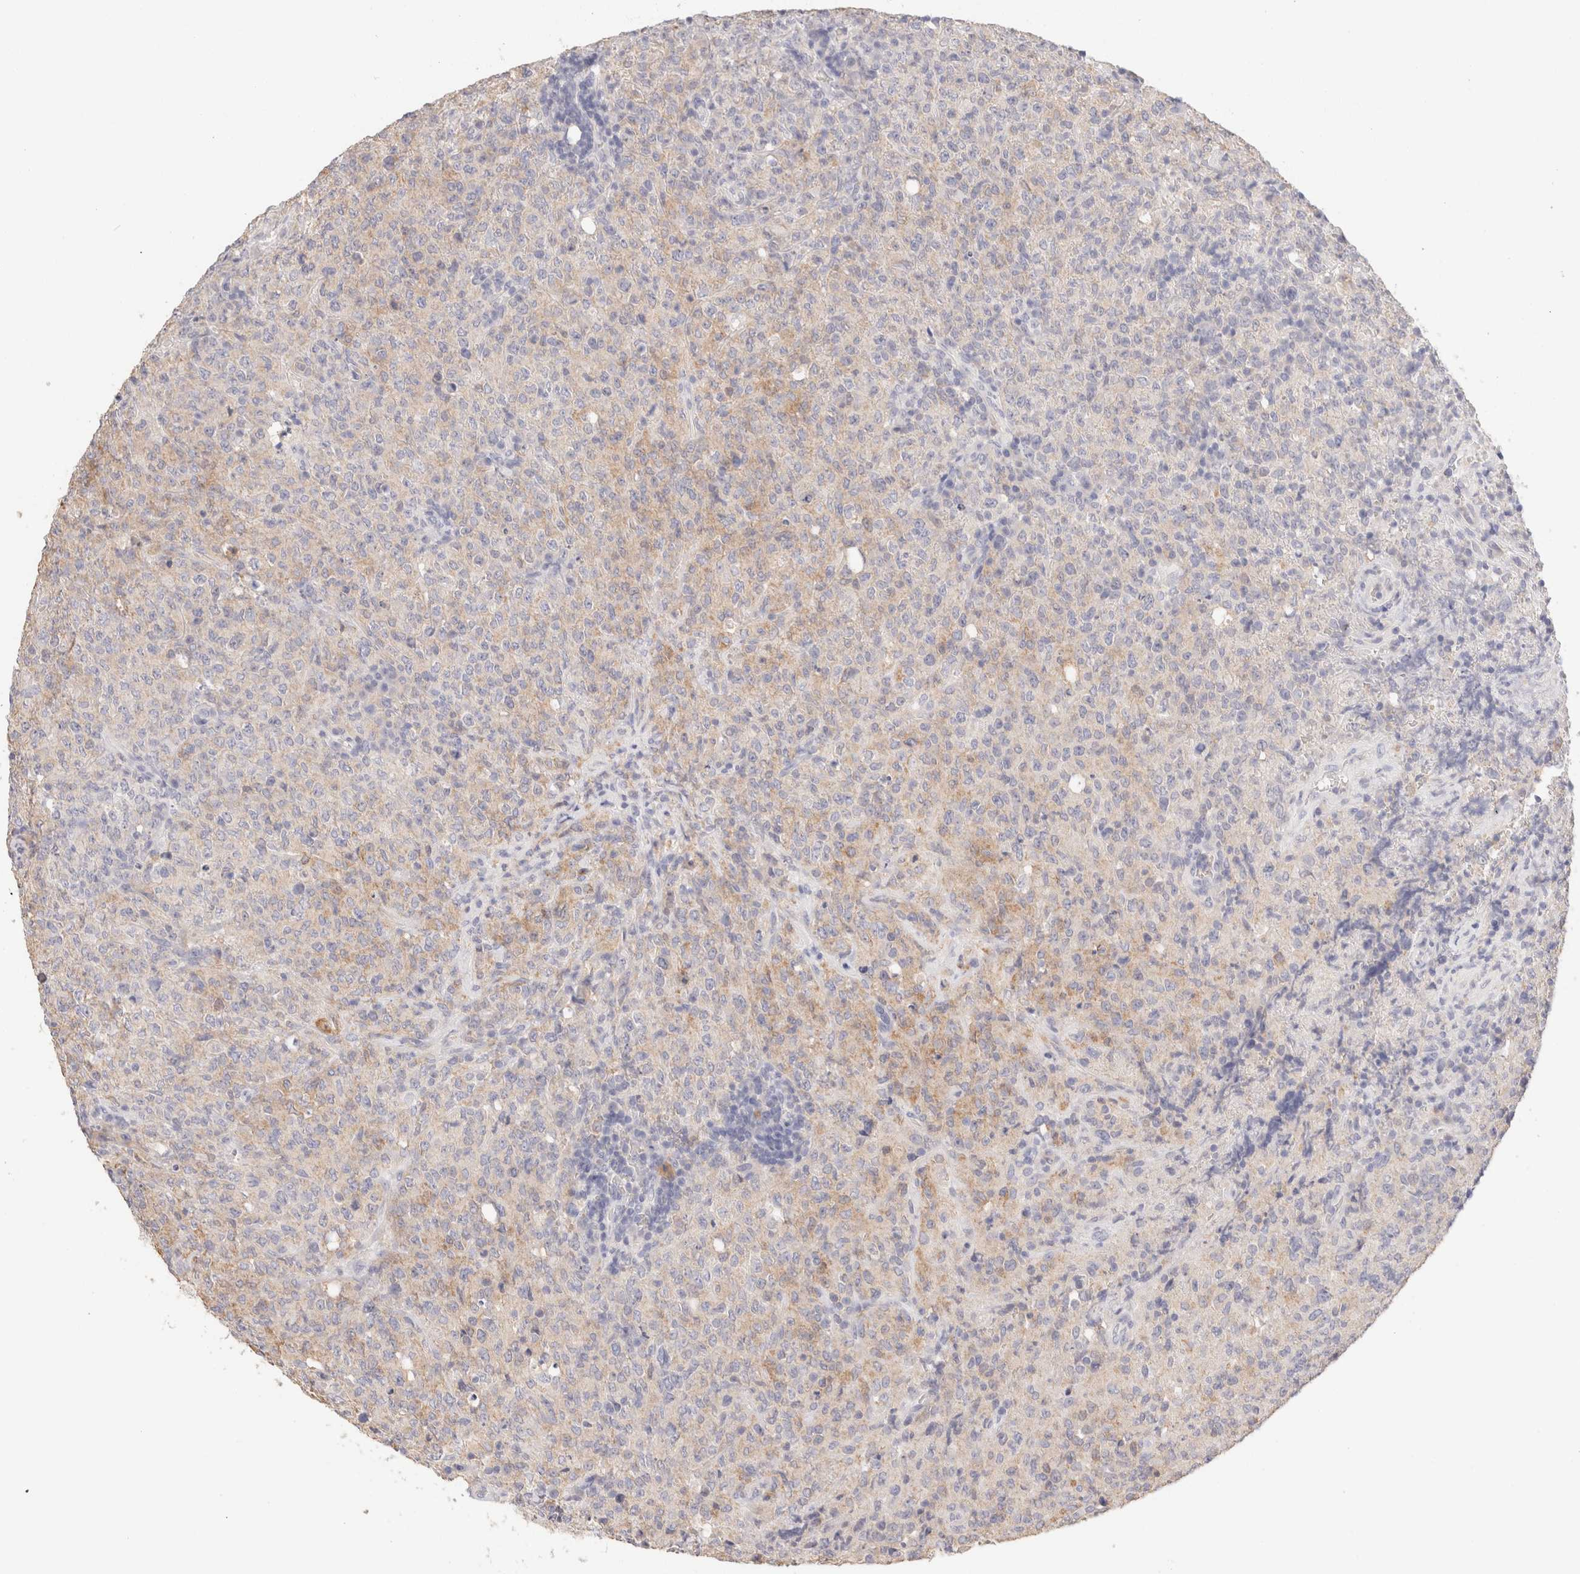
{"staining": {"intensity": "negative", "quantity": "none", "location": "none"}, "tissue": "lymphoma", "cell_type": "Tumor cells", "image_type": "cancer", "snomed": [{"axis": "morphology", "description": "Malignant lymphoma, non-Hodgkin's type, High grade"}, {"axis": "topography", "description": "Tonsil"}], "caption": "An image of malignant lymphoma, non-Hodgkin's type (high-grade) stained for a protein reveals no brown staining in tumor cells.", "gene": "SCGB2A2", "patient": {"sex": "female", "age": 36}}